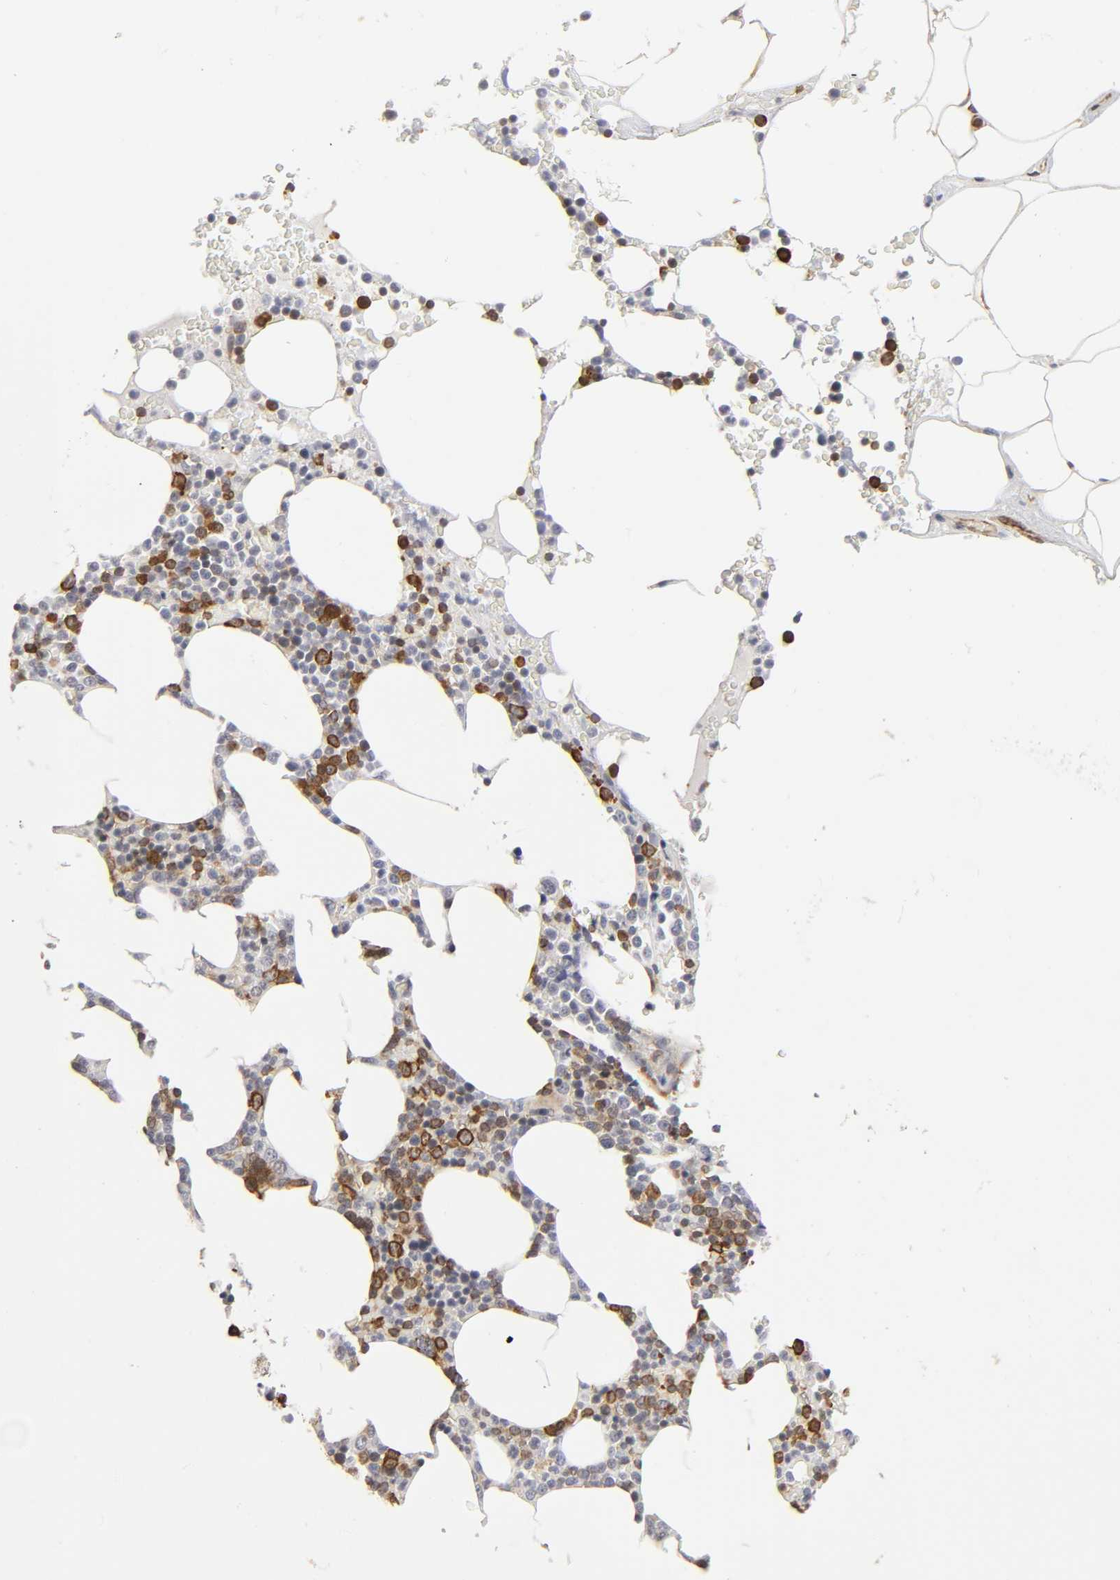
{"staining": {"intensity": "strong", "quantity": "25%-75%", "location": "cytoplasmic/membranous"}, "tissue": "bone marrow", "cell_type": "Hematopoietic cells", "image_type": "normal", "snomed": [{"axis": "morphology", "description": "Normal tissue, NOS"}, {"axis": "topography", "description": "Bone marrow"}], "caption": "Immunohistochemical staining of normal human bone marrow reveals strong cytoplasmic/membranous protein expression in approximately 25%-75% of hematopoietic cells. Nuclei are stained in blue.", "gene": "RPL14", "patient": {"sex": "female", "age": 66}}